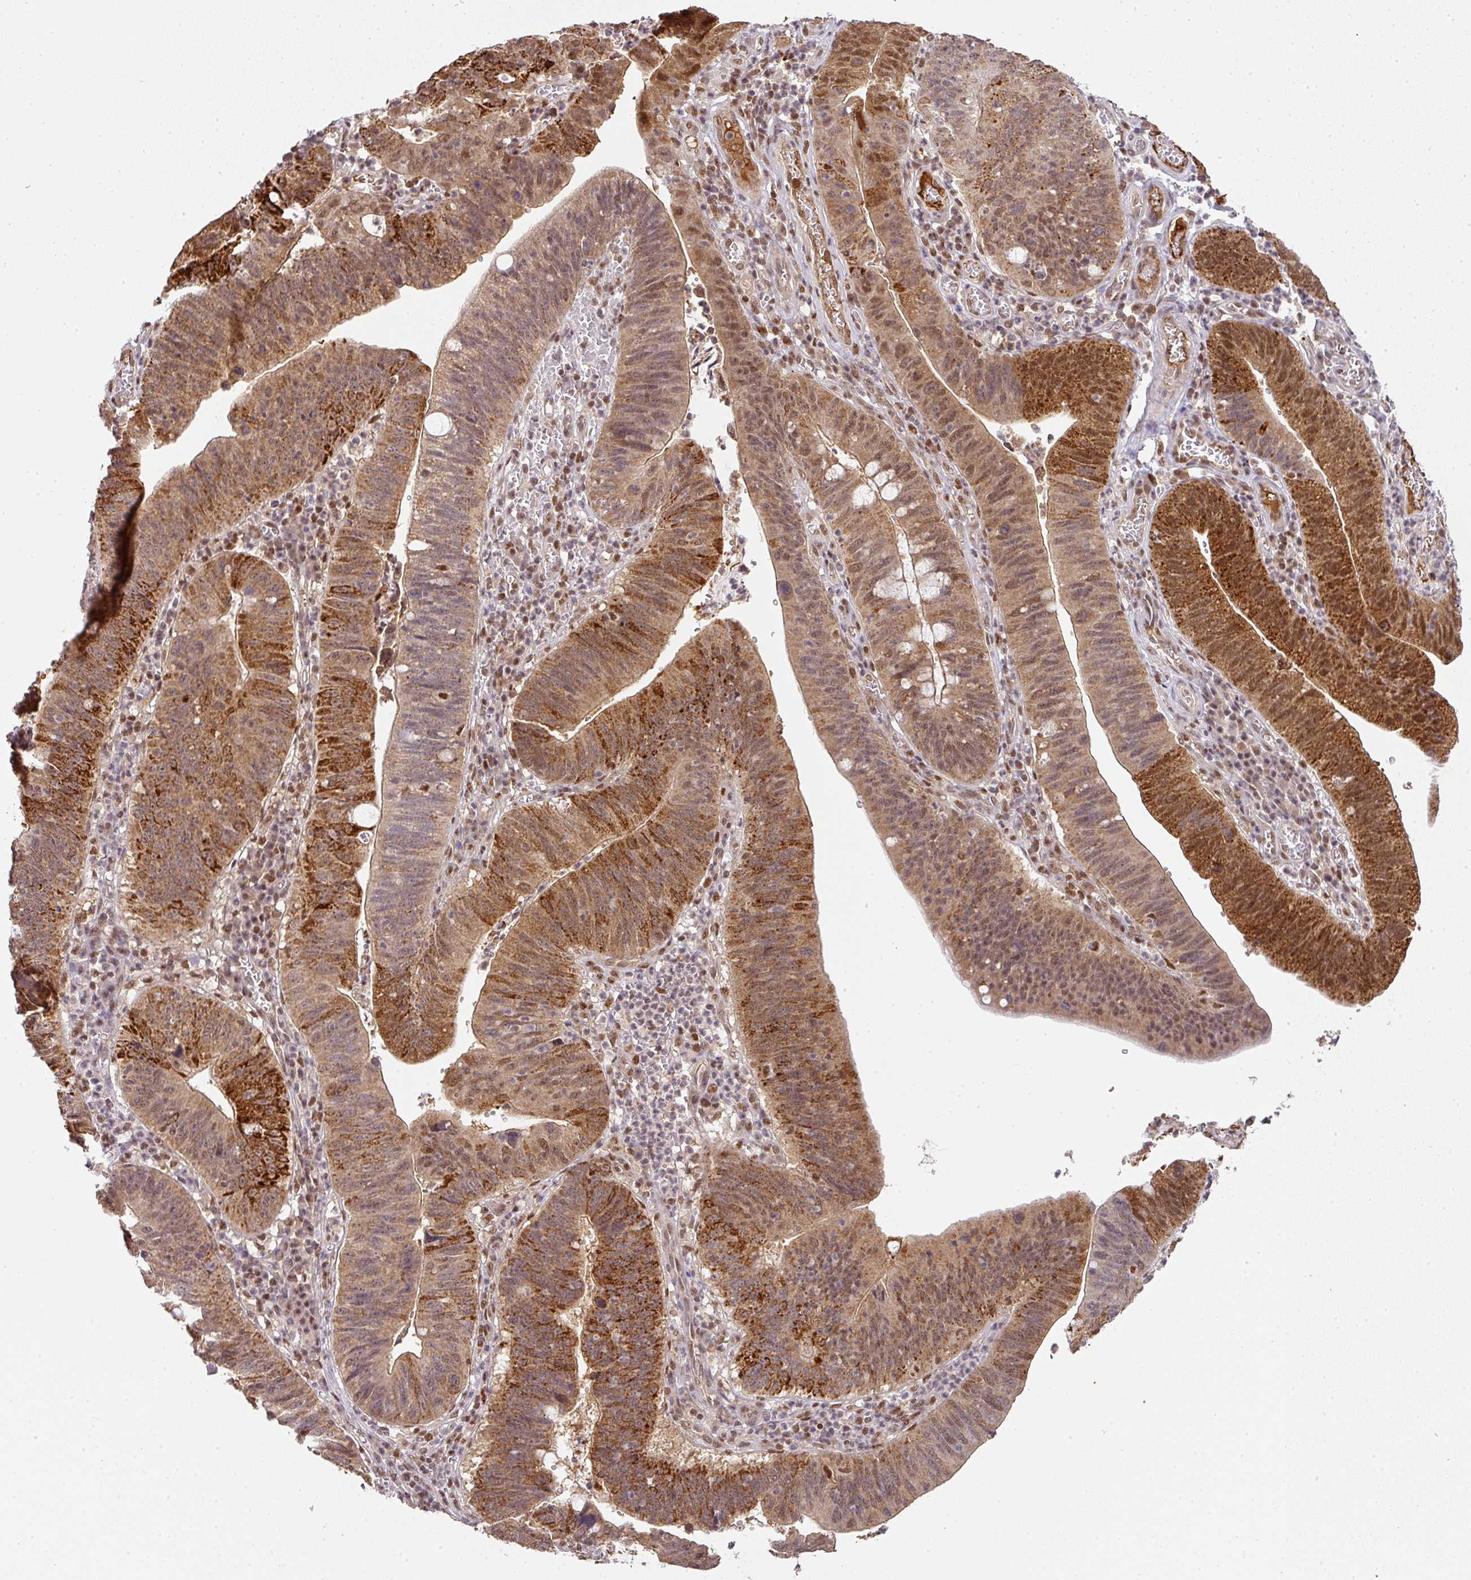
{"staining": {"intensity": "strong", "quantity": "25%-75%", "location": "cytoplasmic/membranous,nuclear"}, "tissue": "stomach cancer", "cell_type": "Tumor cells", "image_type": "cancer", "snomed": [{"axis": "morphology", "description": "Adenocarcinoma, NOS"}, {"axis": "topography", "description": "Stomach"}], "caption": "Protein expression analysis of human stomach adenocarcinoma reveals strong cytoplasmic/membranous and nuclear staining in about 25%-75% of tumor cells.", "gene": "RANBP9", "patient": {"sex": "male", "age": 59}}